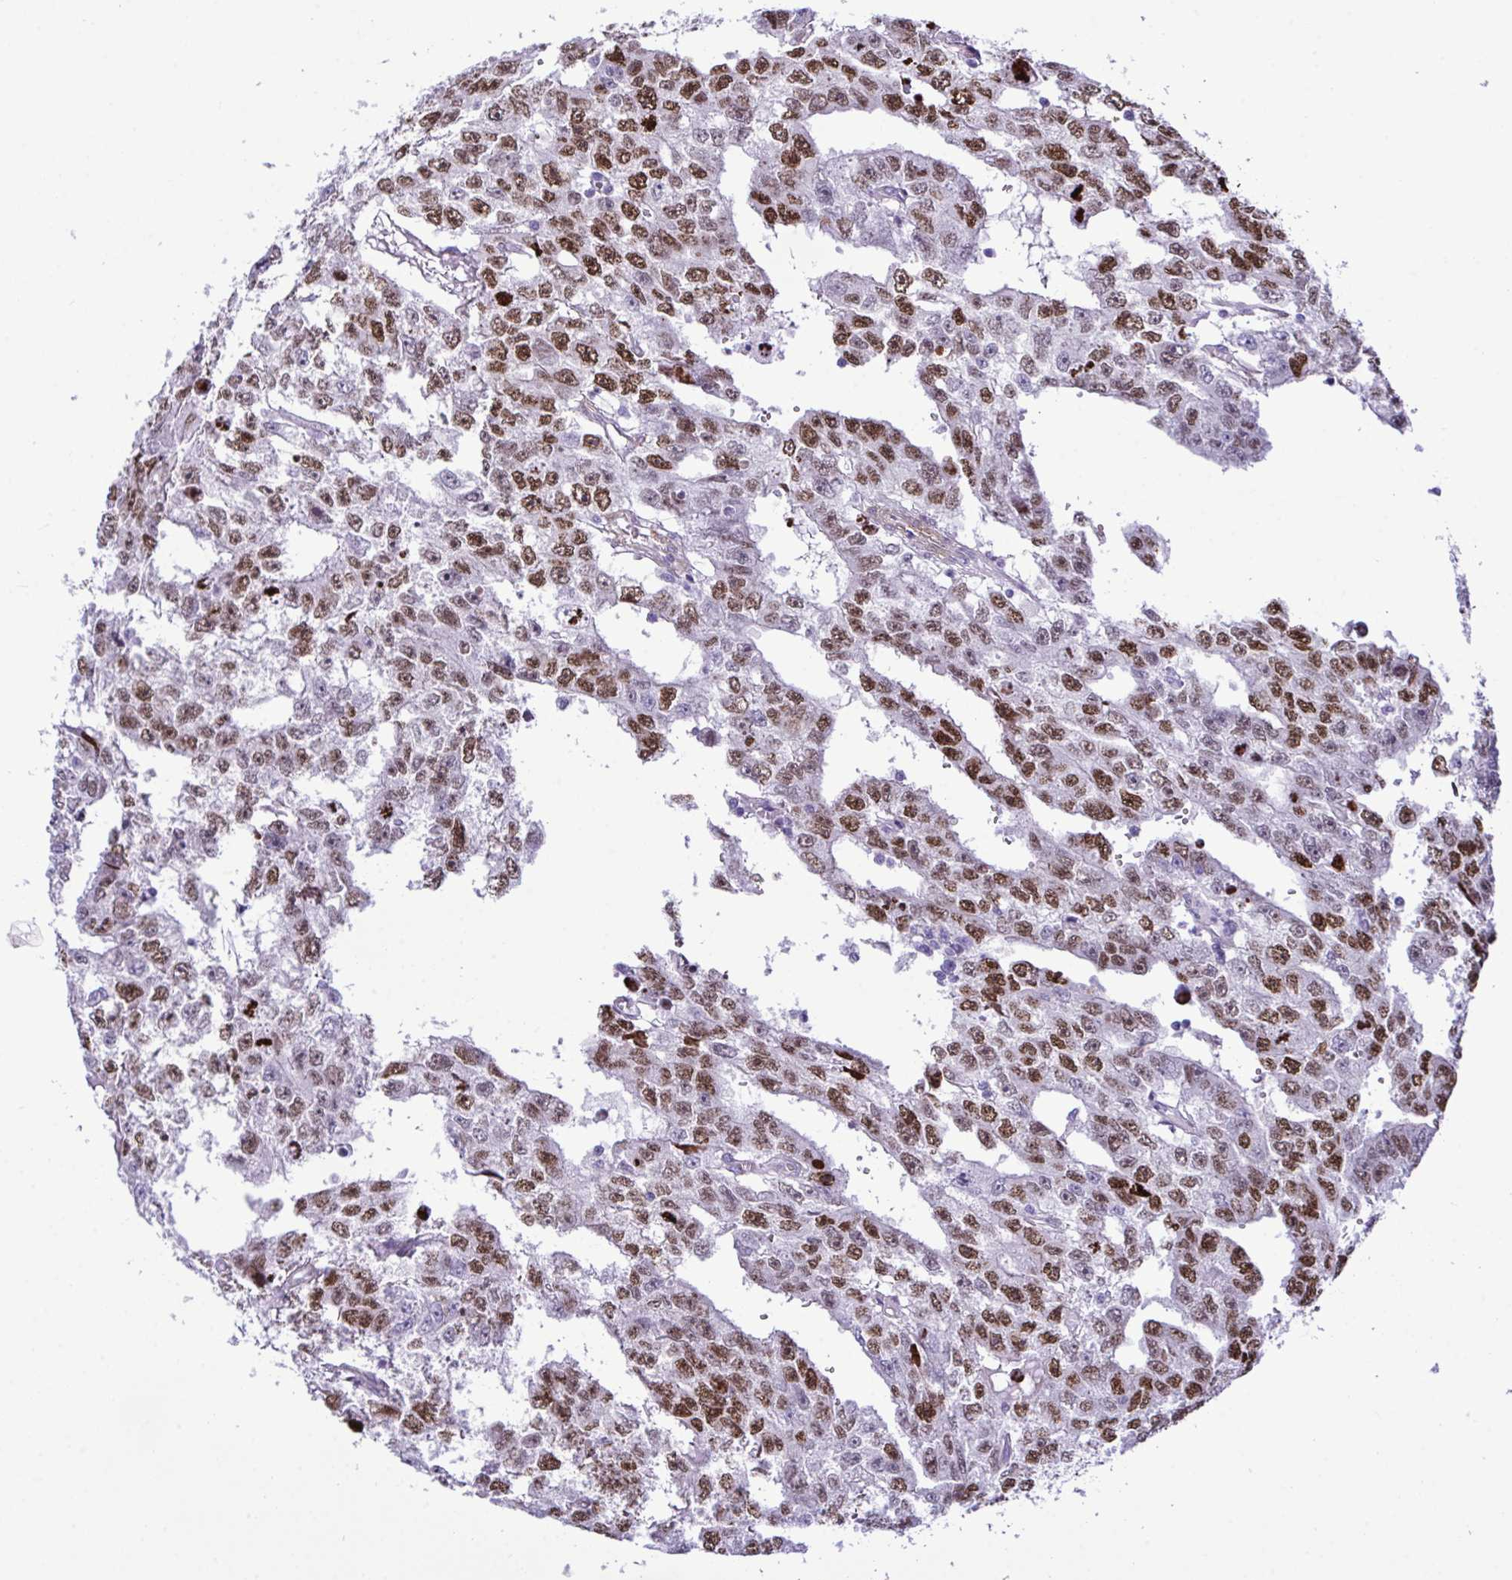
{"staining": {"intensity": "moderate", "quantity": "25%-75%", "location": "nuclear"}, "tissue": "testis cancer", "cell_type": "Tumor cells", "image_type": "cancer", "snomed": [{"axis": "morphology", "description": "Carcinoma, Embryonal, NOS"}, {"axis": "topography", "description": "Testis"}], "caption": "The micrograph shows immunohistochemical staining of testis embryonal carcinoma. There is moderate nuclear expression is appreciated in approximately 25%-75% of tumor cells.", "gene": "SYNPO2L", "patient": {"sex": "male", "age": 20}}